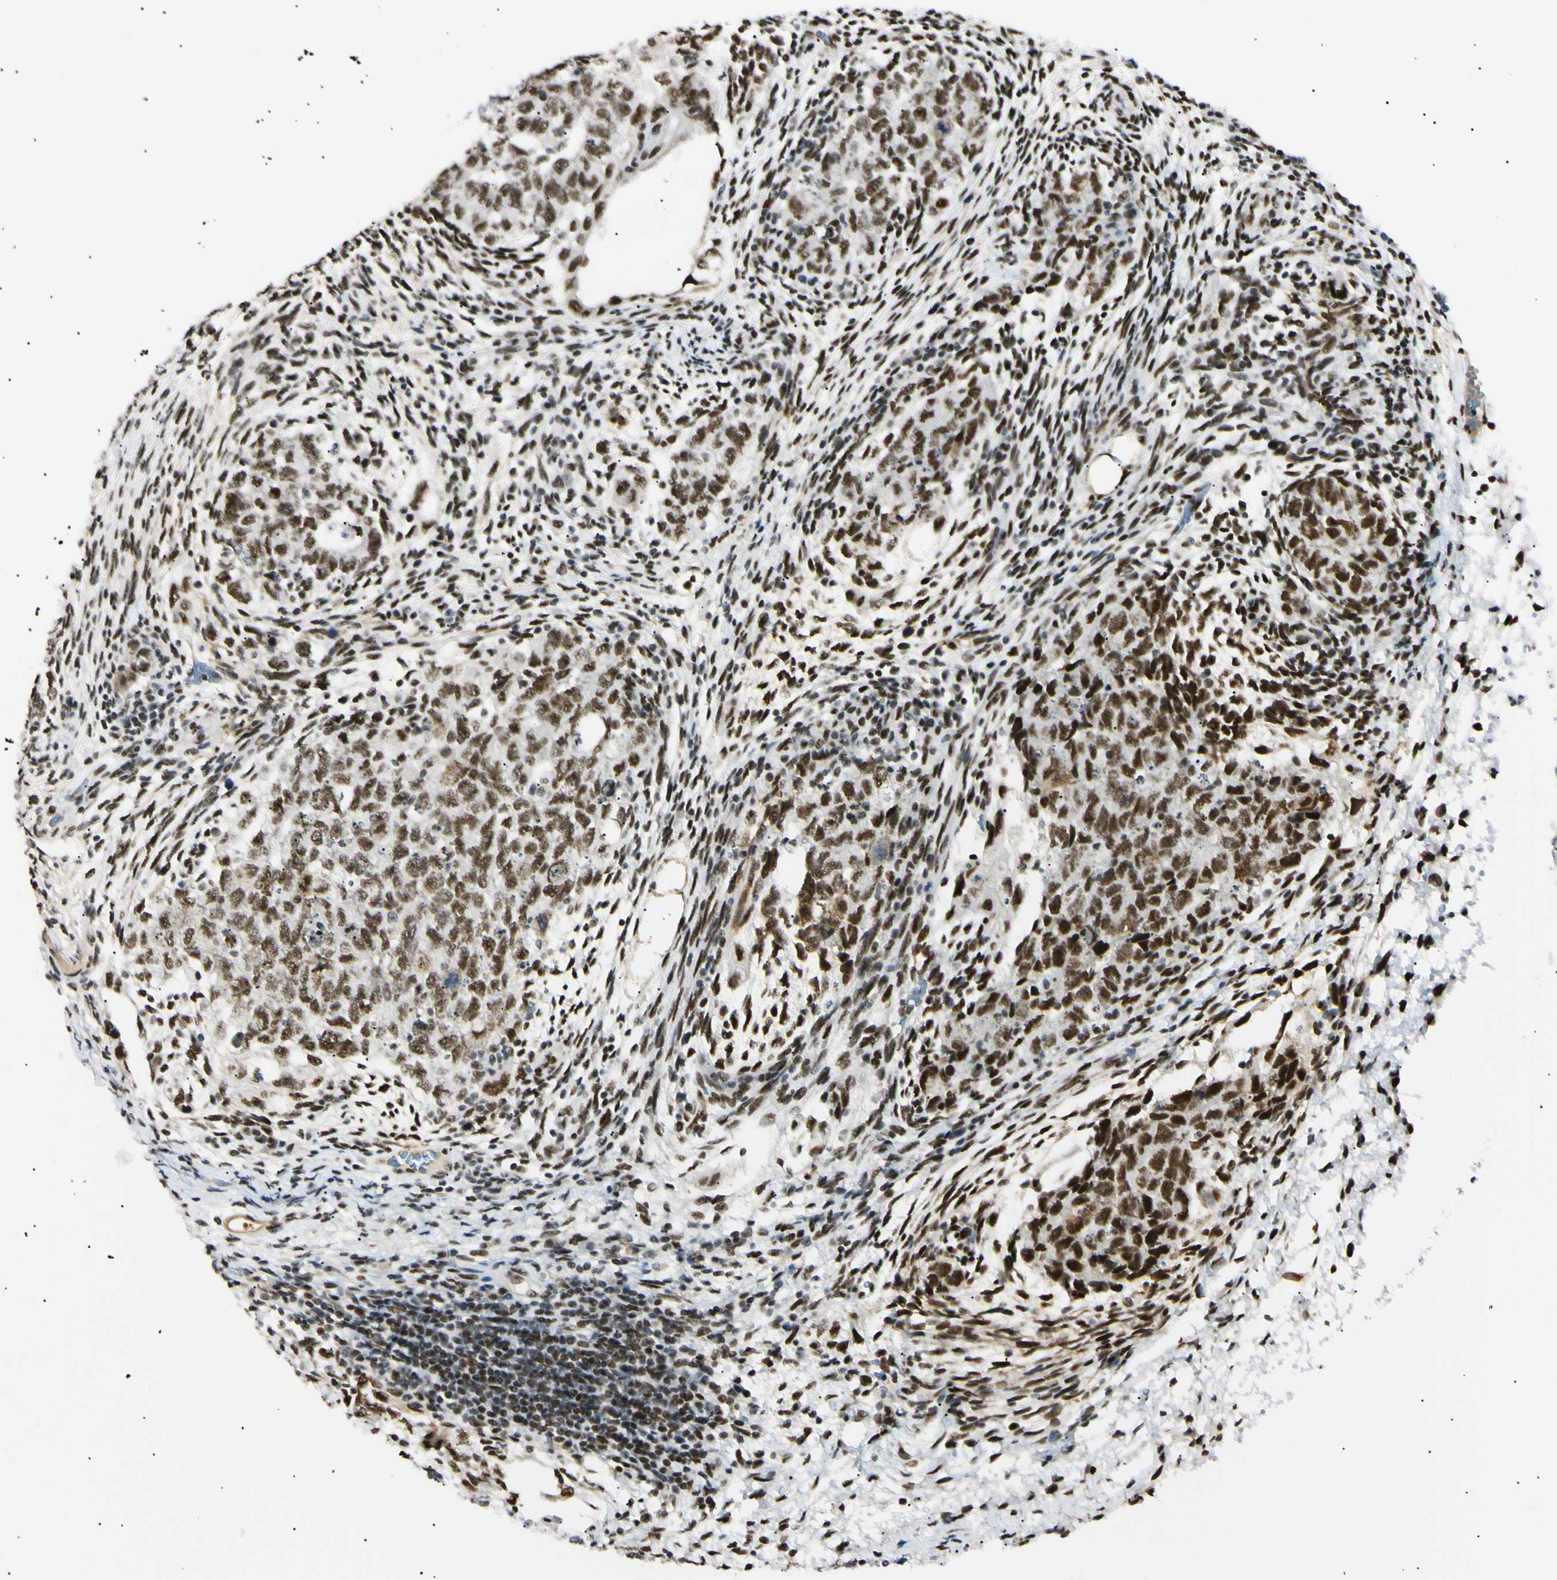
{"staining": {"intensity": "strong", "quantity": ">75%", "location": "nuclear"}, "tissue": "testis cancer", "cell_type": "Tumor cells", "image_type": "cancer", "snomed": [{"axis": "morphology", "description": "Normal tissue, NOS"}, {"axis": "morphology", "description": "Carcinoma, Embryonal, NOS"}, {"axis": "topography", "description": "Testis"}], "caption": "High-power microscopy captured an immunohistochemistry histopathology image of embryonal carcinoma (testis), revealing strong nuclear staining in about >75% of tumor cells.", "gene": "ZNF134", "patient": {"sex": "male", "age": 36}}